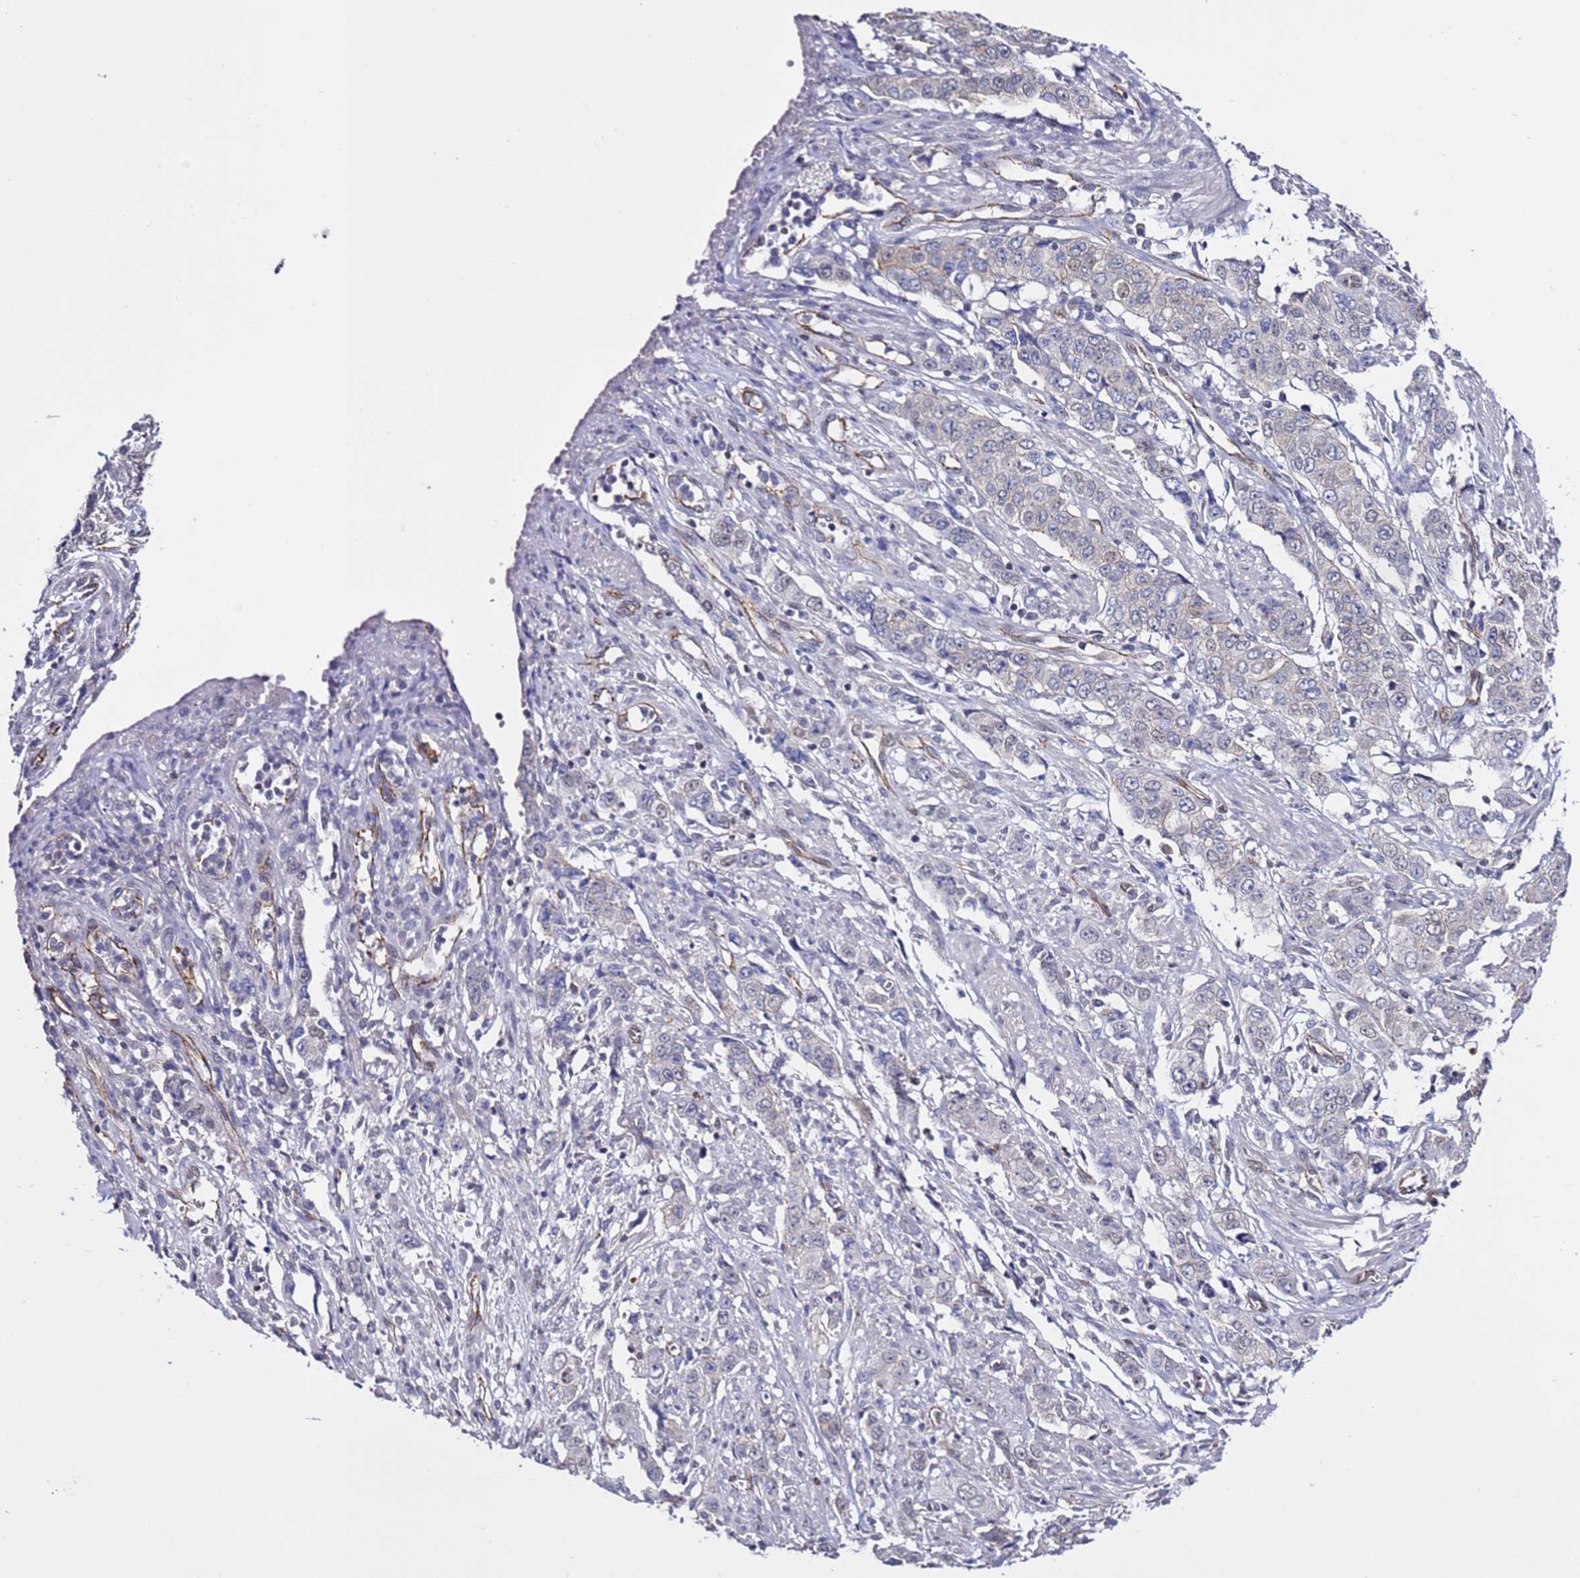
{"staining": {"intensity": "negative", "quantity": "none", "location": "none"}, "tissue": "stomach cancer", "cell_type": "Tumor cells", "image_type": "cancer", "snomed": [{"axis": "morphology", "description": "Adenocarcinoma, NOS"}, {"axis": "topography", "description": "Stomach, upper"}], "caption": "A high-resolution histopathology image shows IHC staining of stomach cancer, which reveals no significant expression in tumor cells.", "gene": "TENM3", "patient": {"sex": "male", "age": 62}}